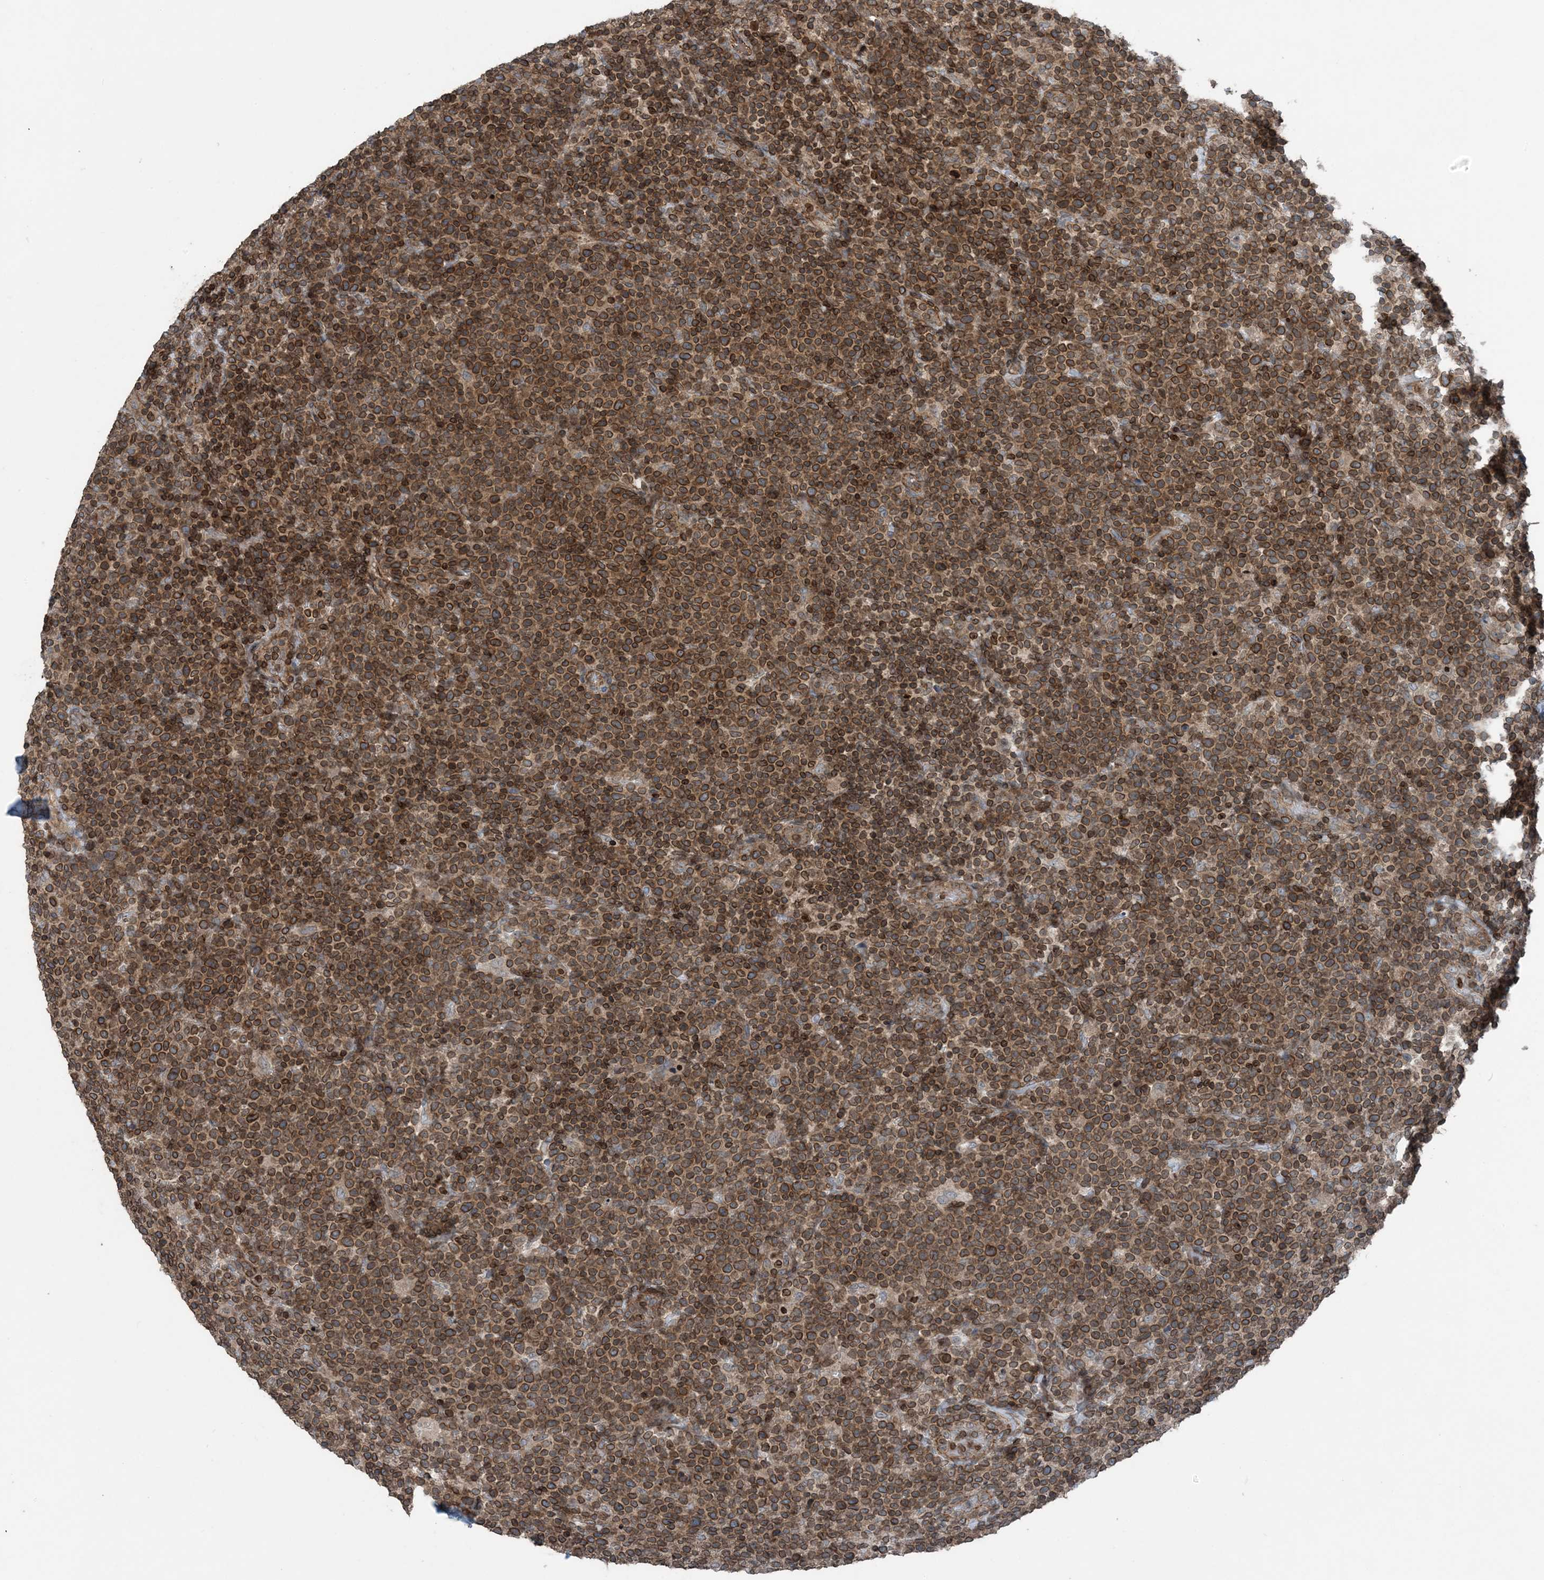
{"staining": {"intensity": "moderate", "quantity": ">75%", "location": "cytoplasmic/membranous,nuclear"}, "tissue": "lymphoma", "cell_type": "Tumor cells", "image_type": "cancer", "snomed": [{"axis": "morphology", "description": "Malignant lymphoma, non-Hodgkin's type, High grade"}, {"axis": "topography", "description": "Lymph node"}], "caption": "Immunohistochemistry (IHC) image of neoplastic tissue: human lymphoma stained using immunohistochemistry (IHC) demonstrates medium levels of moderate protein expression localized specifically in the cytoplasmic/membranous and nuclear of tumor cells, appearing as a cytoplasmic/membranous and nuclear brown color.", "gene": "ZFAND2B", "patient": {"sex": "male", "age": 61}}